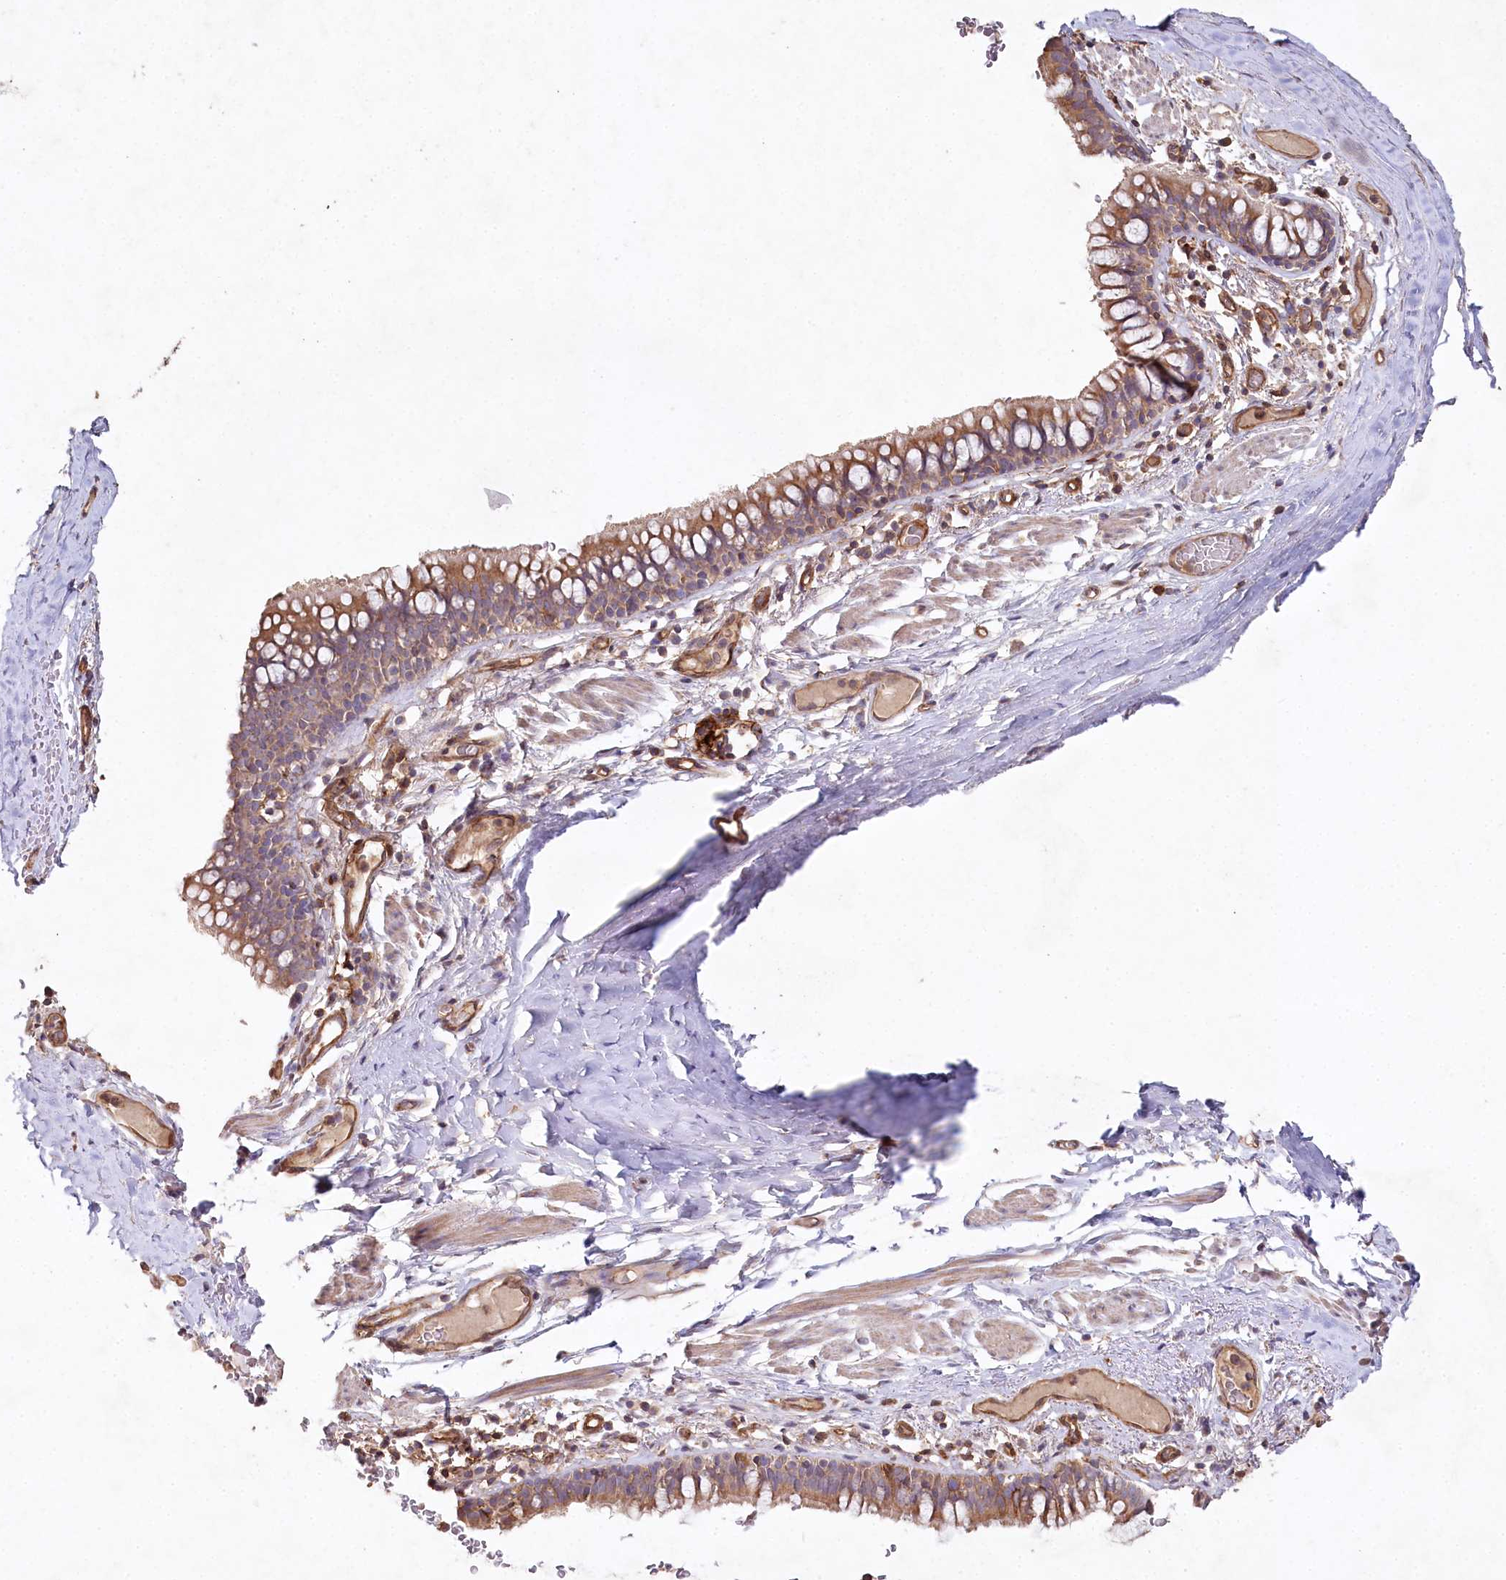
{"staining": {"intensity": "moderate", "quantity": ">75%", "location": "cytoplasmic/membranous"}, "tissue": "bronchus", "cell_type": "Respiratory epithelial cells", "image_type": "normal", "snomed": [{"axis": "morphology", "description": "Normal tissue, NOS"}, {"axis": "topography", "description": "Cartilage tissue"}, {"axis": "topography", "description": "Bronchus"}], "caption": "A micrograph of human bronchus stained for a protein demonstrates moderate cytoplasmic/membranous brown staining in respiratory epithelial cells. (DAB = brown stain, brightfield microscopy at high magnification).", "gene": "RBP5", "patient": {"sex": "female", "age": 36}}